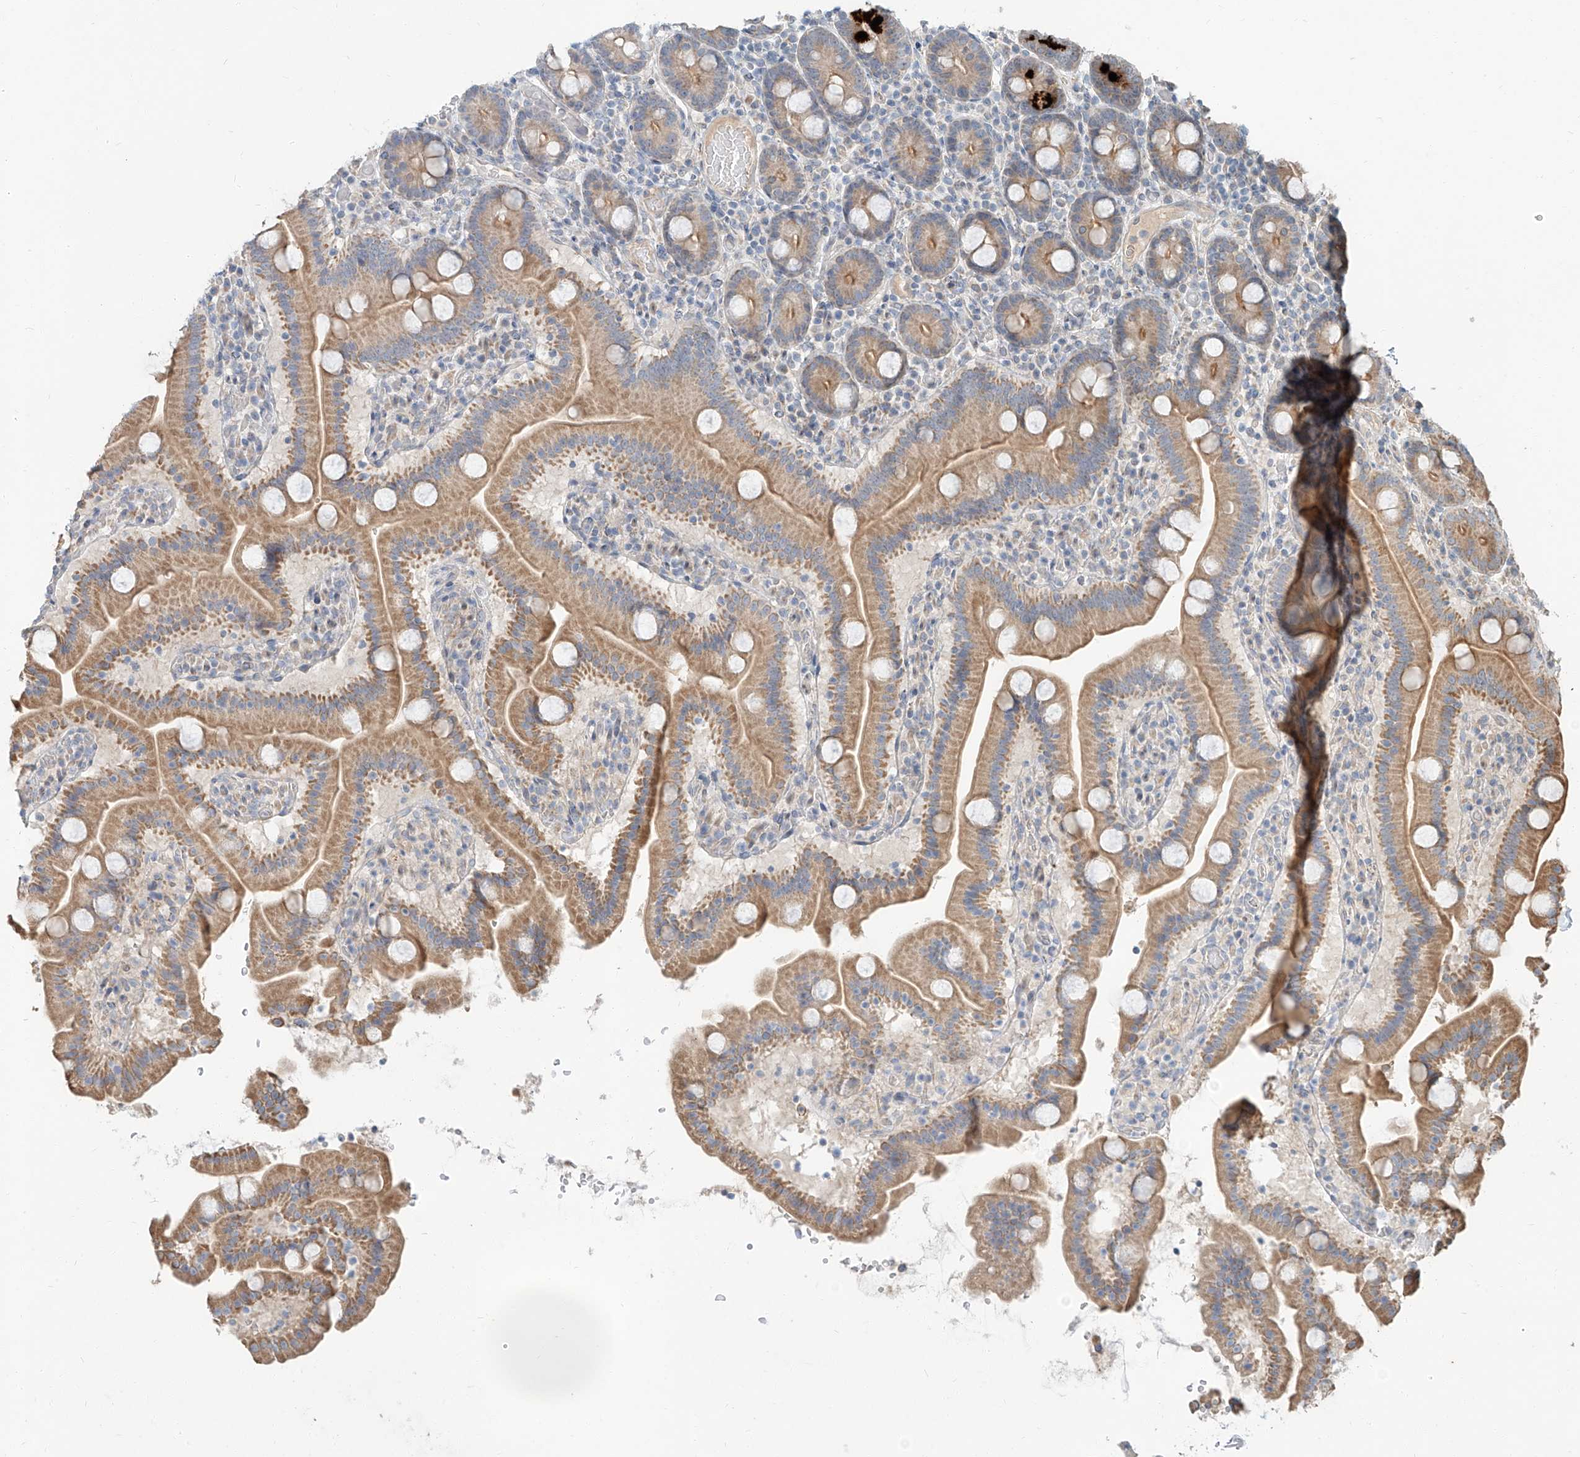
{"staining": {"intensity": "moderate", "quantity": ">75%", "location": "cytoplasmic/membranous"}, "tissue": "duodenum", "cell_type": "Glandular cells", "image_type": "normal", "snomed": [{"axis": "morphology", "description": "Normal tissue, NOS"}, {"axis": "topography", "description": "Duodenum"}], "caption": "The immunohistochemical stain labels moderate cytoplasmic/membranous staining in glandular cells of normal duodenum.", "gene": "STX19", "patient": {"sex": "male", "age": 55}}